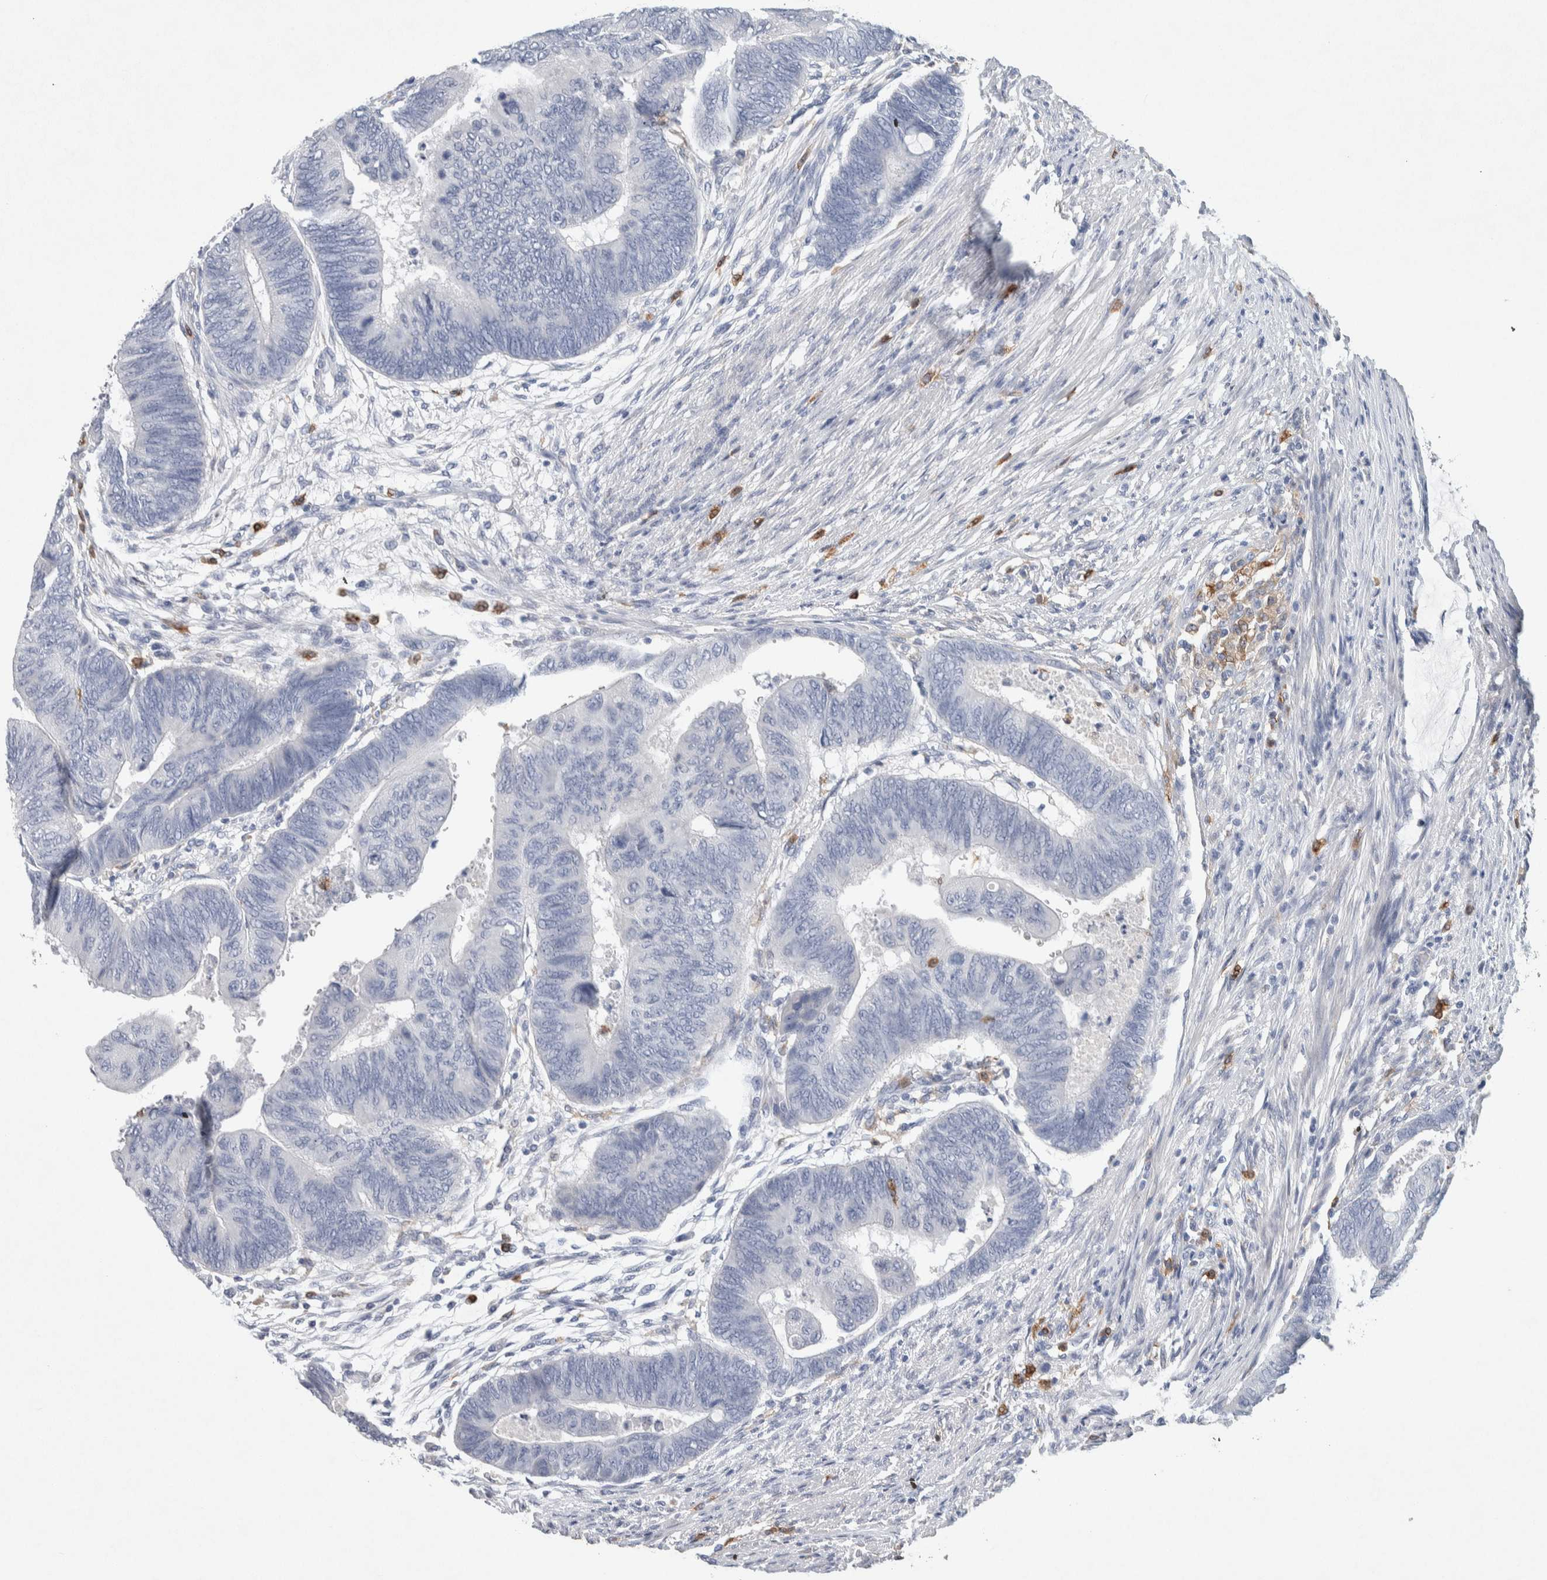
{"staining": {"intensity": "negative", "quantity": "none", "location": "none"}, "tissue": "colorectal cancer", "cell_type": "Tumor cells", "image_type": "cancer", "snomed": [{"axis": "morphology", "description": "Normal tissue, NOS"}, {"axis": "morphology", "description": "Adenocarcinoma, NOS"}, {"axis": "topography", "description": "Rectum"}, {"axis": "topography", "description": "Peripheral nerve tissue"}], "caption": "High magnification brightfield microscopy of colorectal adenocarcinoma stained with DAB (3,3'-diaminobenzidine) (brown) and counterstained with hematoxylin (blue): tumor cells show no significant expression.", "gene": "NCF2", "patient": {"sex": "male", "age": 92}}